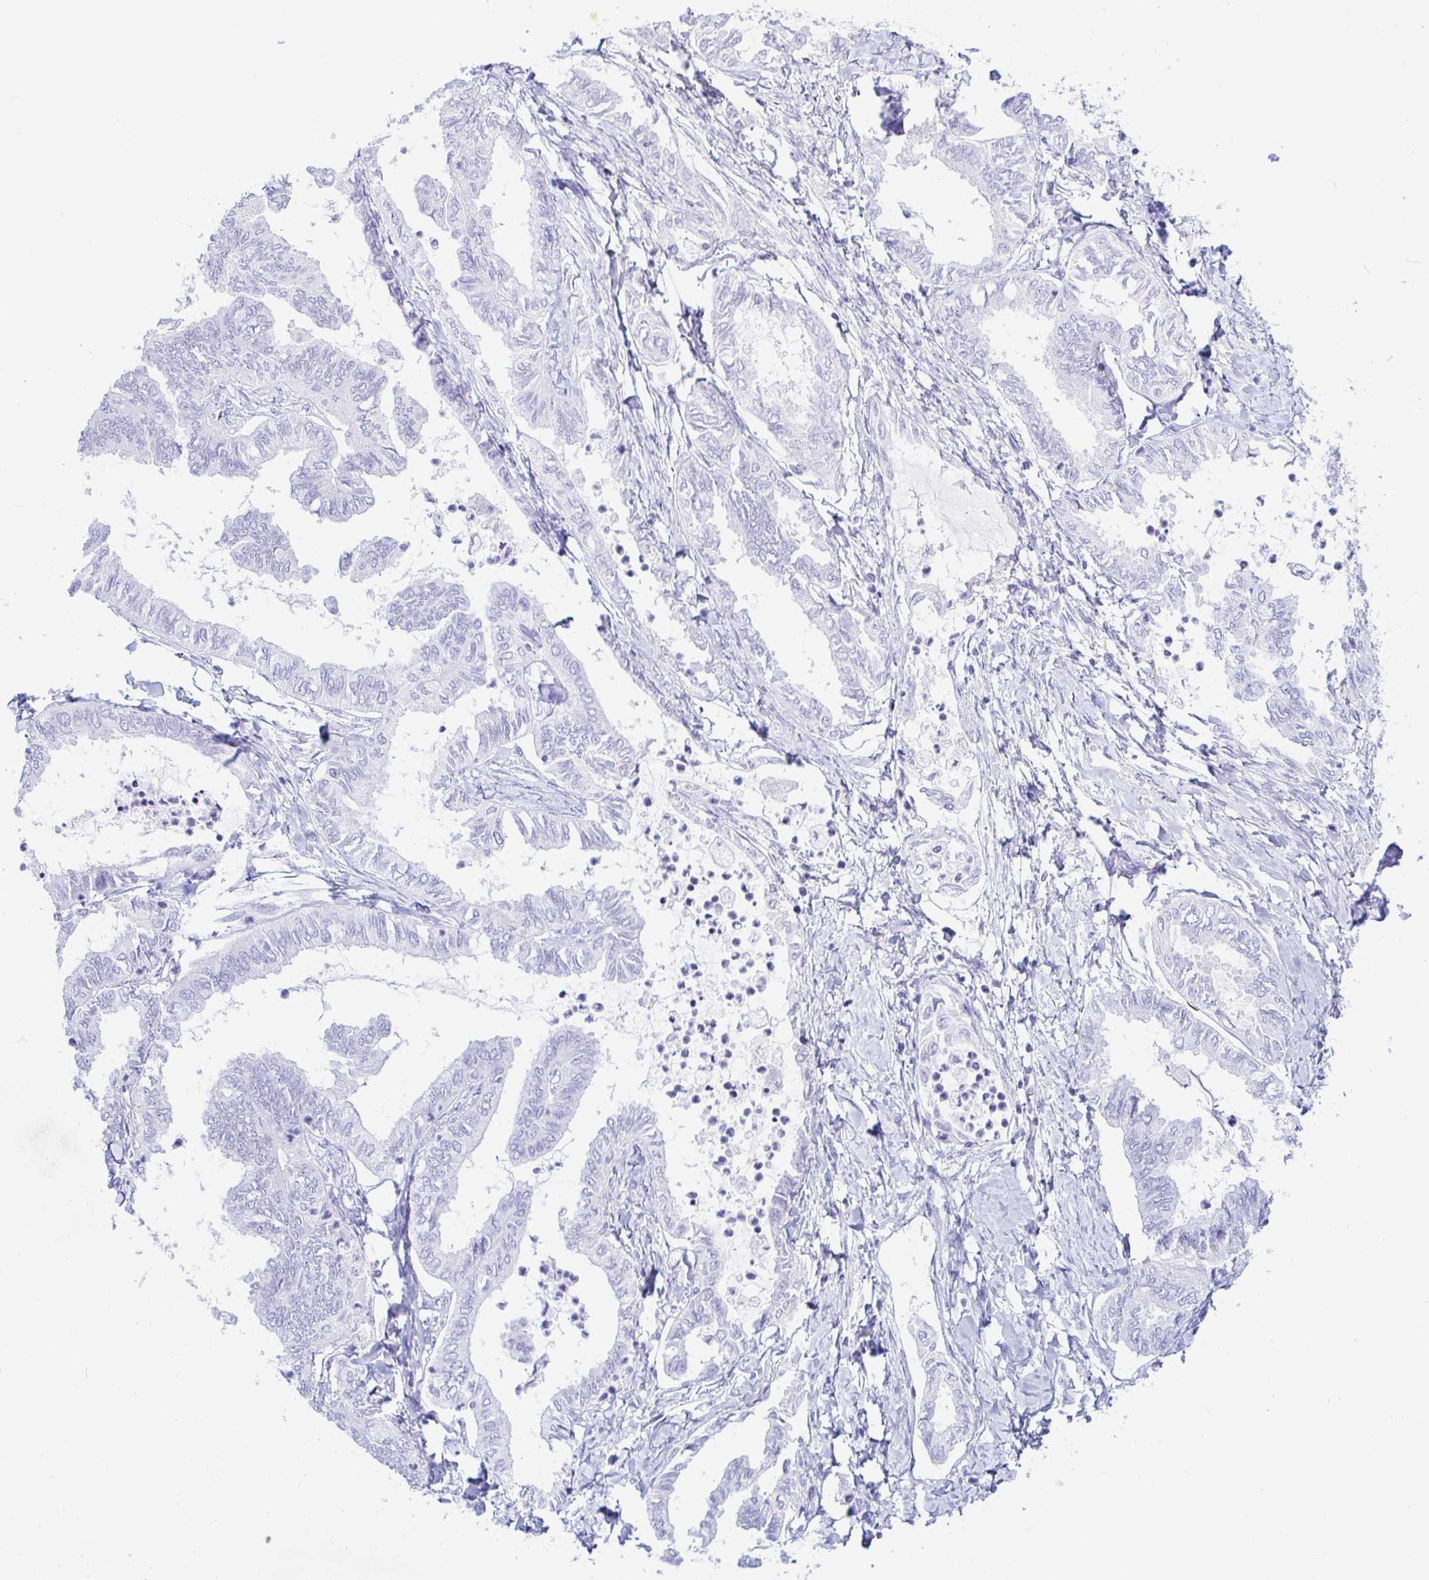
{"staining": {"intensity": "negative", "quantity": "none", "location": "none"}, "tissue": "ovarian cancer", "cell_type": "Tumor cells", "image_type": "cancer", "snomed": [{"axis": "morphology", "description": "Carcinoma, endometroid"}, {"axis": "topography", "description": "Ovary"}], "caption": "Immunohistochemistry (IHC) of endometroid carcinoma (ovarian) demonstrates no staining in tumor cells.", "gene": "PINLYP", "patient": {"sex": "female", "age": 70}}